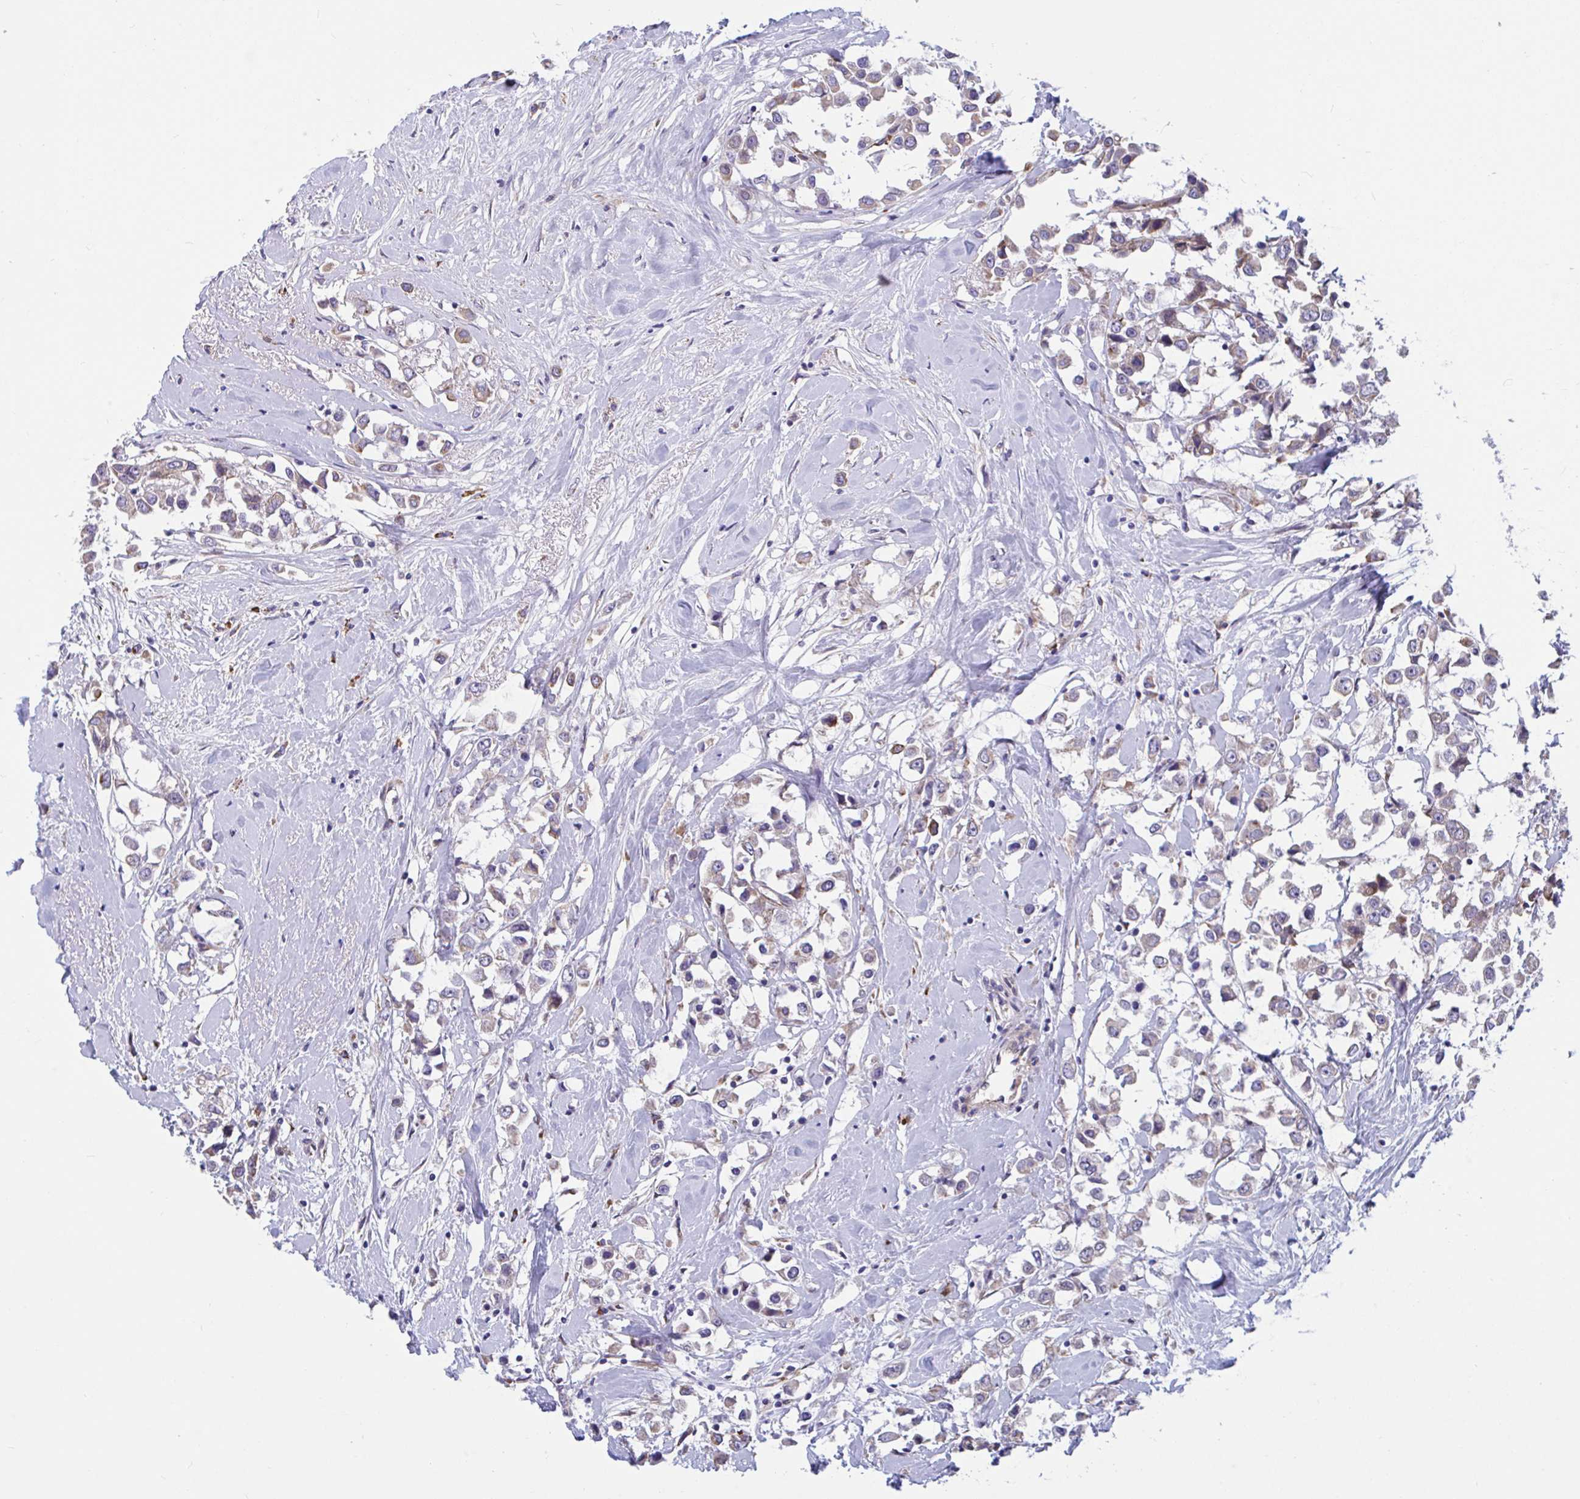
{"staining": {"intensity": "weak", "quantity": ">75%", "location": "cytoplasmic/membranous"}, "tissue": "breast cancer", "cell_type": "Tumor cells", "image_type": "cancer", "snomed": [{"axis": "morphology", "description": "Duct carcinoma"}, {"axis": "topography", "description": "Breast"}], "caption": "Brown immunohistochemical staining in breast infiltrating ductal carcinoma reveals weak cytoplasmic/membranous expression in approximately >75% of tumor cells. Immunohistochemistry stains the protein of interest in brown and the nuclei are stained blue.", "gene": "WBP1", "patient": {"sex": "female", "age": 61}}